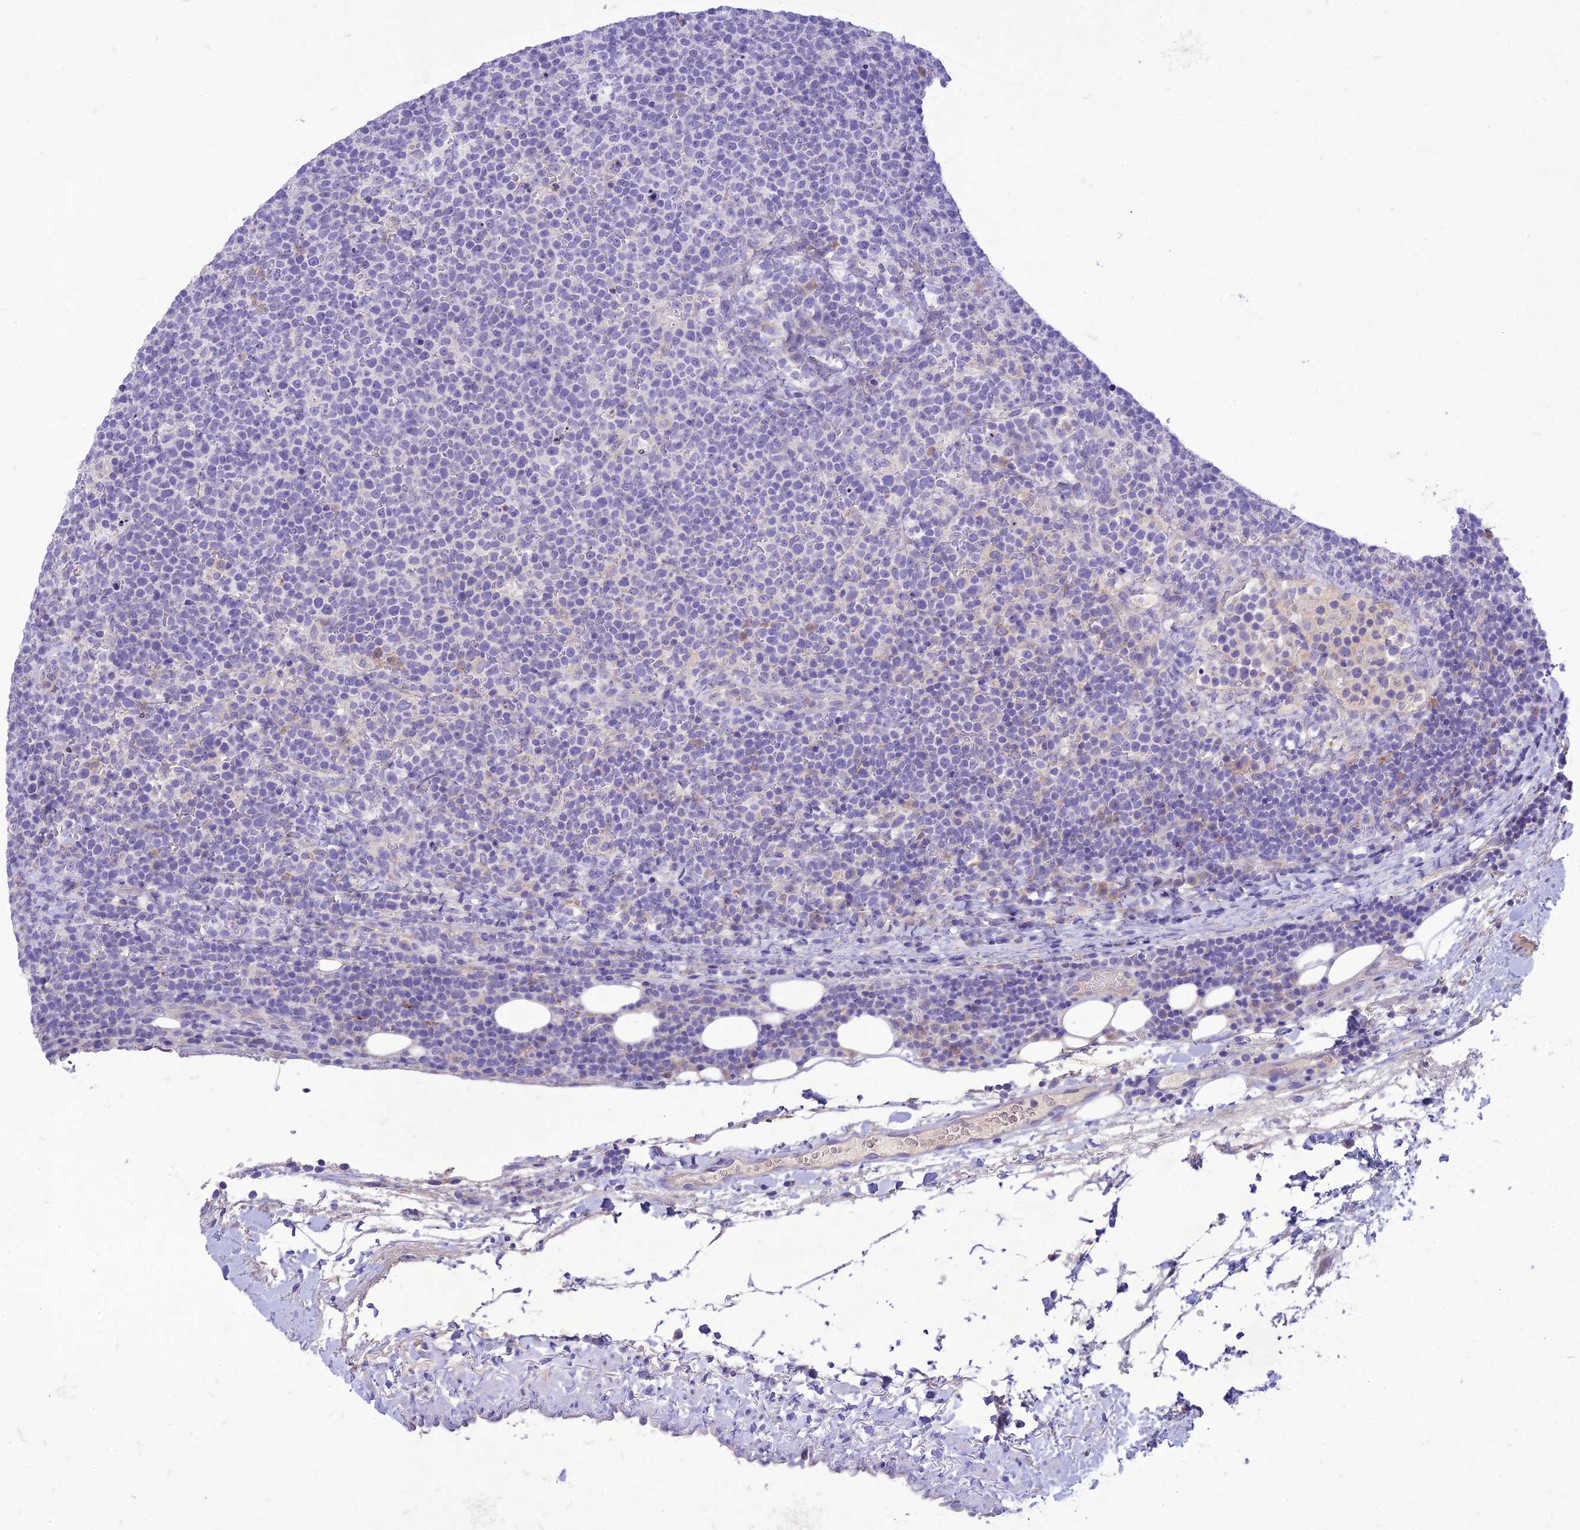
{"staining": {"intensity": "negative", "quantity": "none", "location": "none"}, "tissue": "lymphoma", "cell_type": "Tumor cells", "image_type": "cancer", "snomed": [{"axis": "morphology", "description": "Malignant lymphoma, non-Hodgkin's type, High grade"}, {"axis": "topography", "description": "Lymph node"}], "caption": "DAB immunohistochemical staining of human lymphoma reveals no significant expression in tumor cells.", "gene": "SLC13A5", "patient": {"sex": "male", "age": 61}}